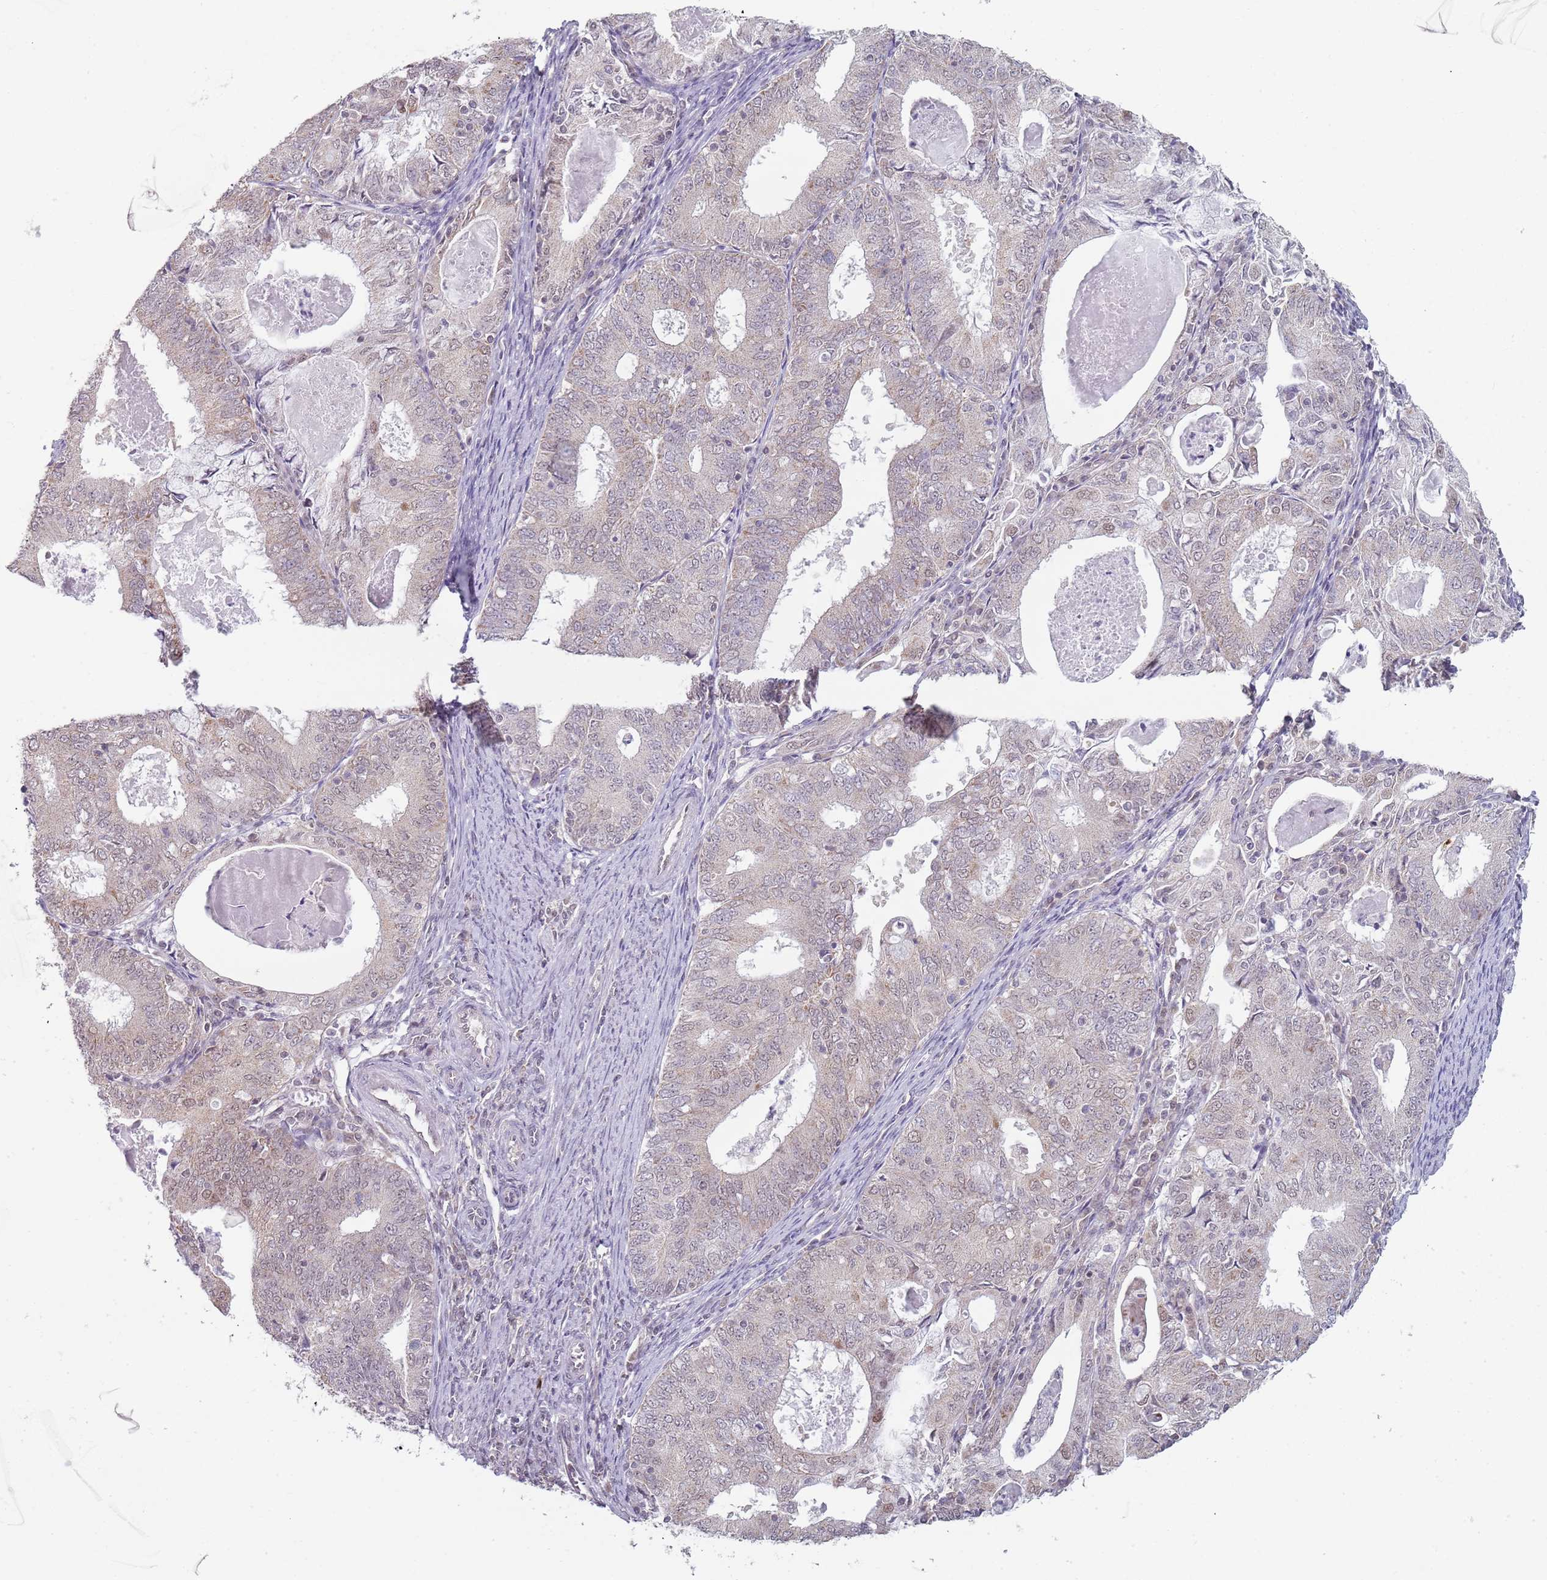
{"staining": {"intensity": "weak", "quantity": "<25%", "location": "nuclear"}, "tissue": "endometrial cancer", "cell_type": "Tumor cells", "image_type": "cancer", "snomed": [{"axis": "morphology", "description": "Adenocarcinoma, NOS"}, {"axis": "topography", "description": "Endometrium"}], "caption": "Tumor cells are negative for brown protein staining in adenocarcinoma (endometrial).", "gene": "SMARCAL1", "patient": {"sex": "female", "age": 57}}